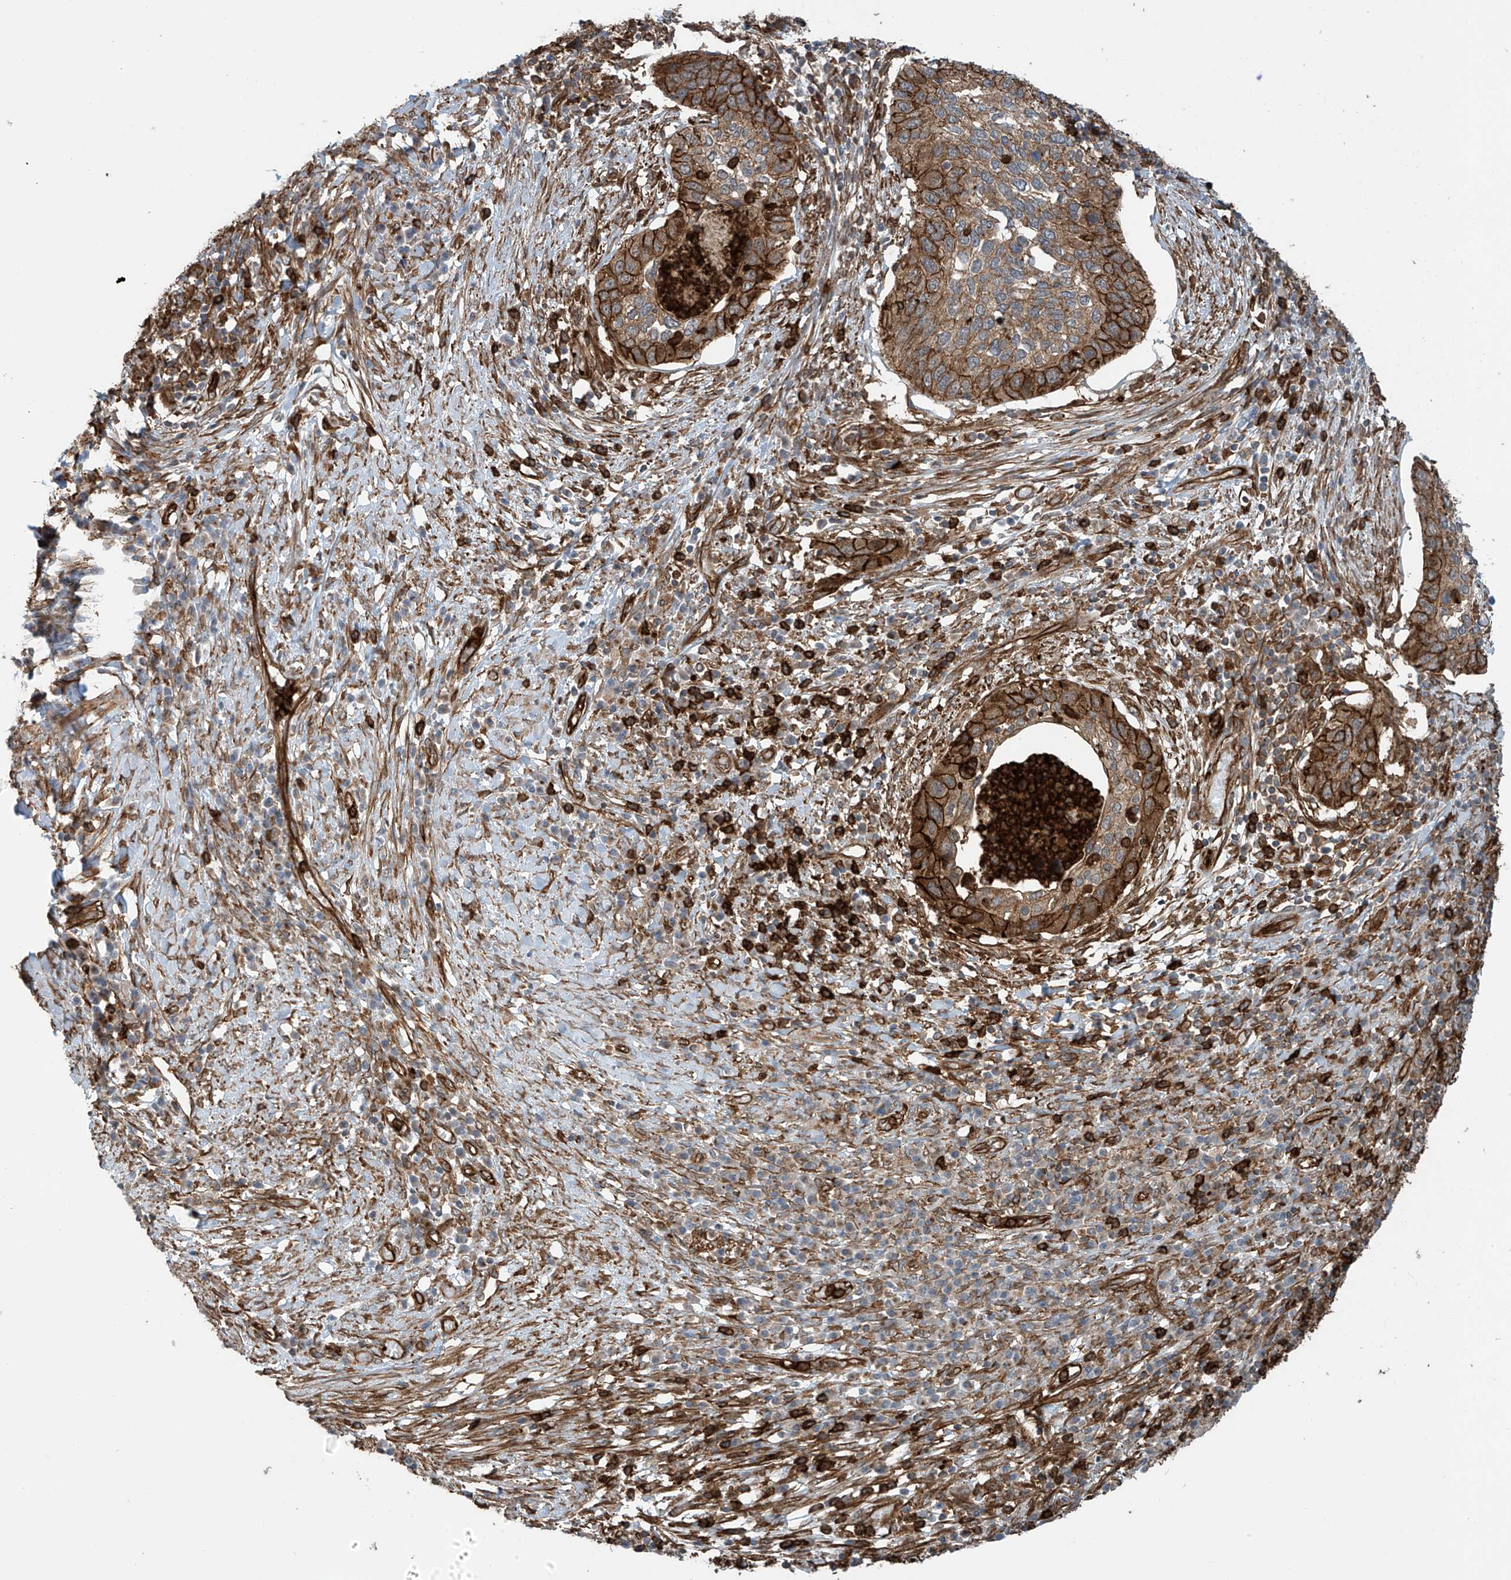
{"staining": {"intensity": "strong", "quantity": ">75%", "location": "cytoplasmic/membranous"}, "tissue": "cervical cancer", "cell_type": "Tumor cells", "image_type": "cancer", "snomed": [{"axis": "morphology", "description": "Squamous cell carcinoma, NOS"}, {"axis": "topography", "description": "Cervix"}], "caption": "Cervical cancer (squamous cell carcinoma) tissue displays strong cytoplasmic/membranous positivity in approximately >75% of tumor cells, visualized by immunohistochemistry.", "gene": "SLC9A2", "patient": {"sex": "female", "age": 38}}